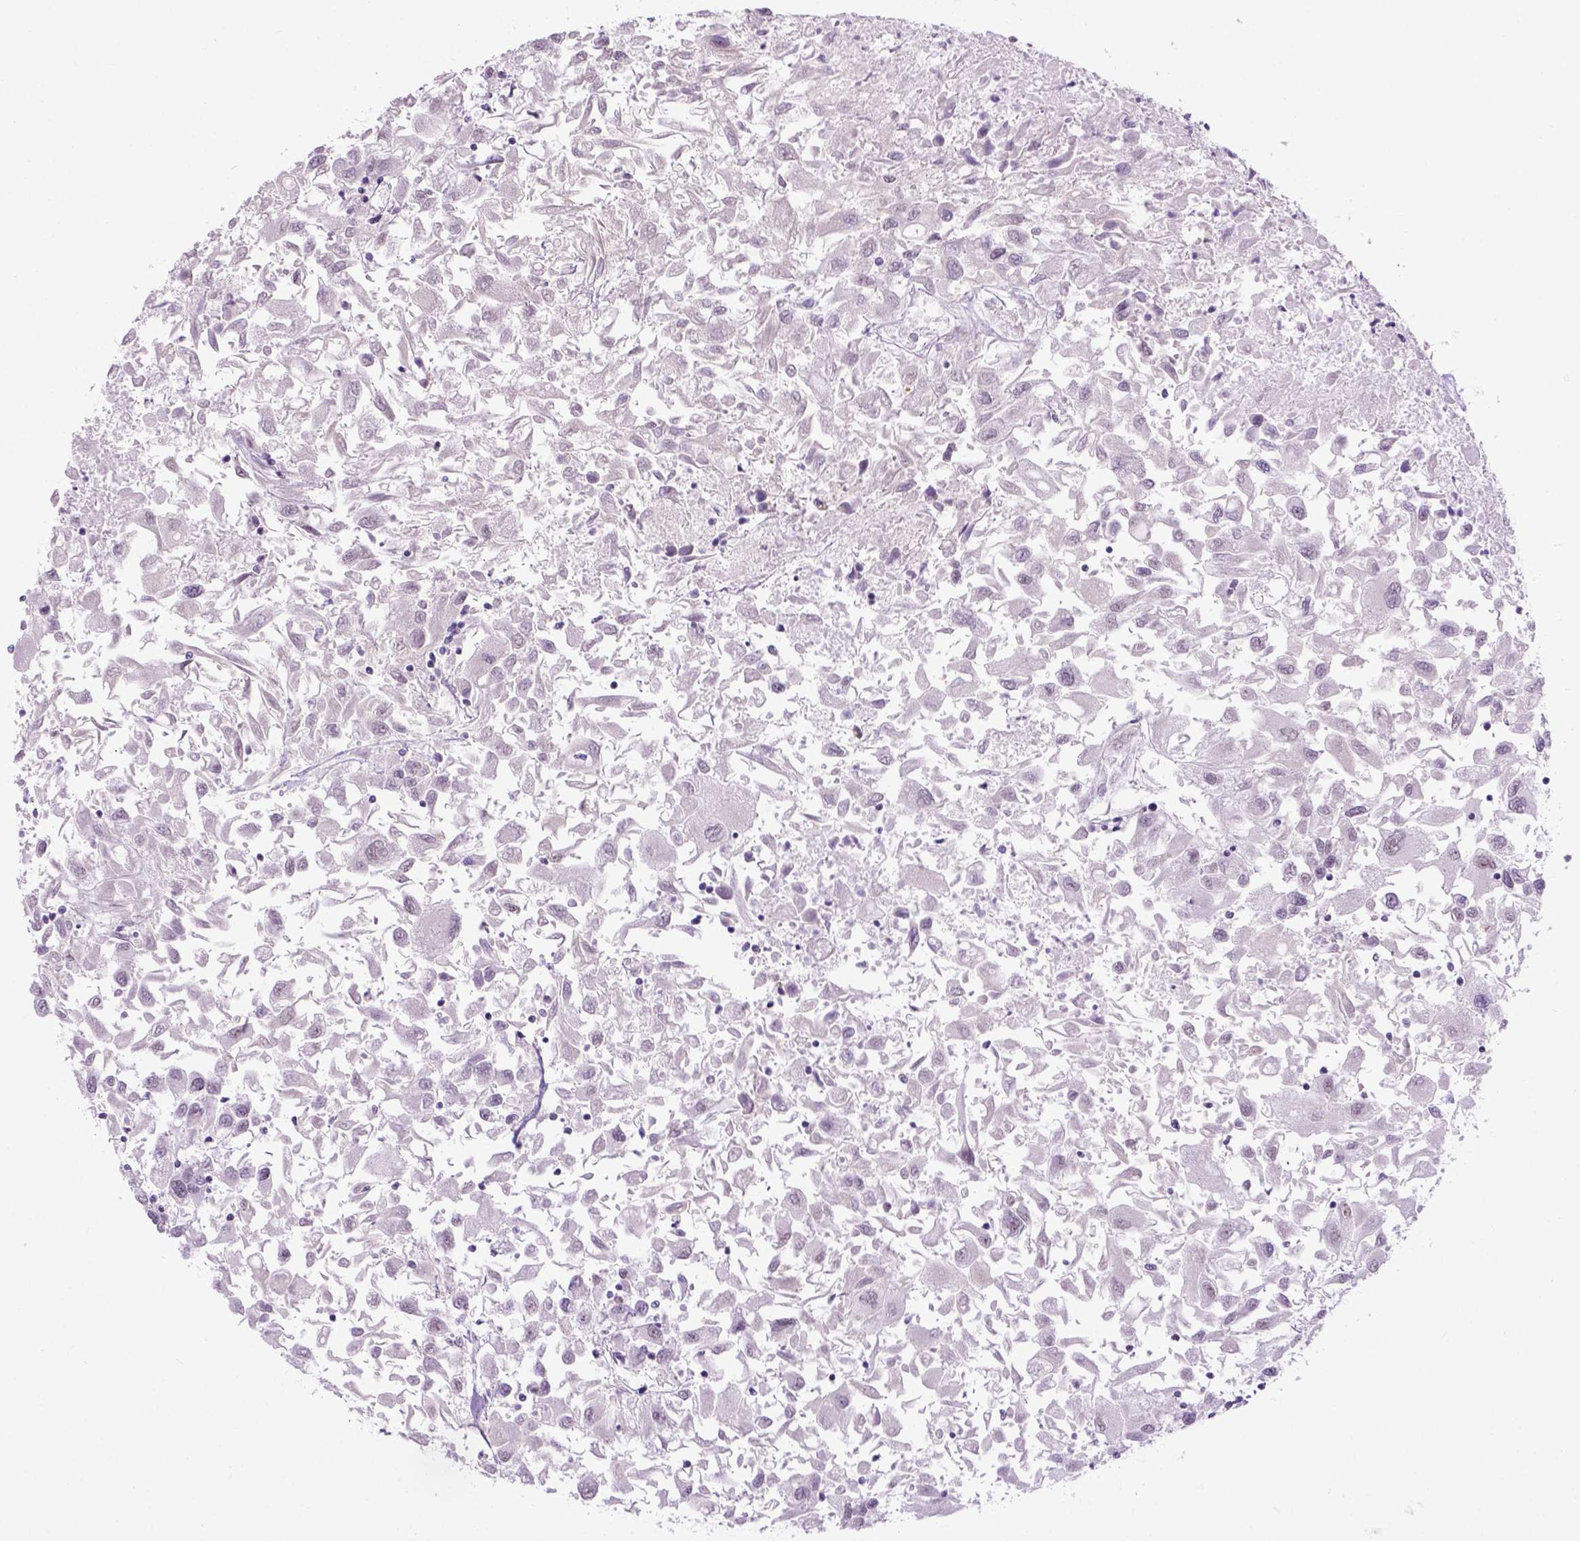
{"staining": {"intensity": "negative", "quantity": "none", "location": "none"}, "tissue": "renal cancer", "cell_type": "Tumor cells", "image_type": "cancer", "snomed": [{"axis": "morphology", "description": "Adenocarcinoma, NOS"}, {"axis": "topography", "description": "Kidney"}], "caption": "DAB immunohistochemical staining of human renal adenocarcinoma exhibits no significant positivity in tumor cells.", "gene": "TBPL1", "patient": {"sex": "female", "age": 76}}